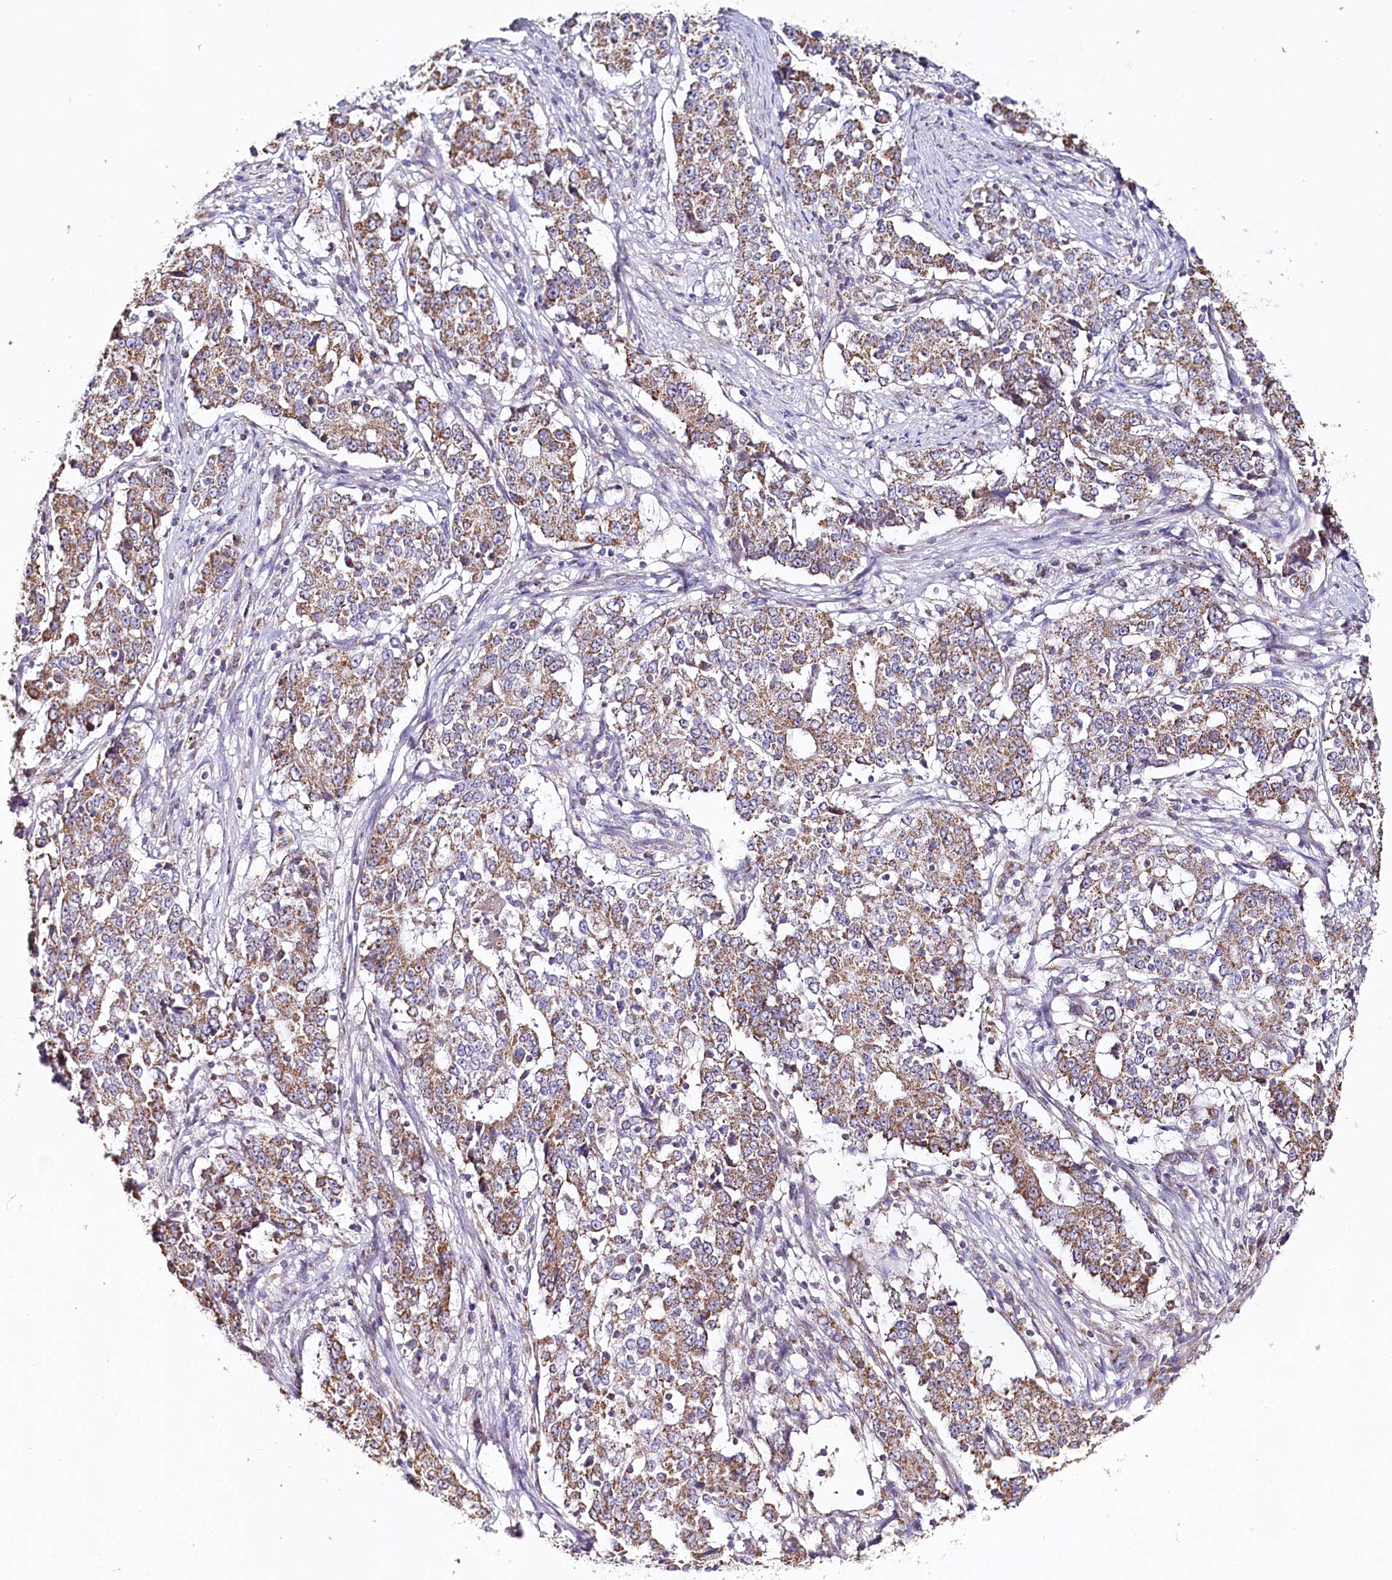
{"staining": {"intensity": "moderate", "quantity": "25%-75%", "location": "cytoplasmic/membranous"}, "tissue": "stomach cancer", "cell_type": "Tumor cells", "image_type": "cancer", "snomed": [{"axis": "morphology", "description": "Adenocarcinoma, NOS"}, {"axis": "topography", "description": "Stomach"}], "caption": "Approximately 25%-75% of tumor cells in human adenocarcinoma (stomach) demonstrate moderate cytoplasmic/membranous protein expression as visualized by brown immunohistochemical staining.", "gene": "MMP25", "patient": {"sex": "male", "age": 59}}